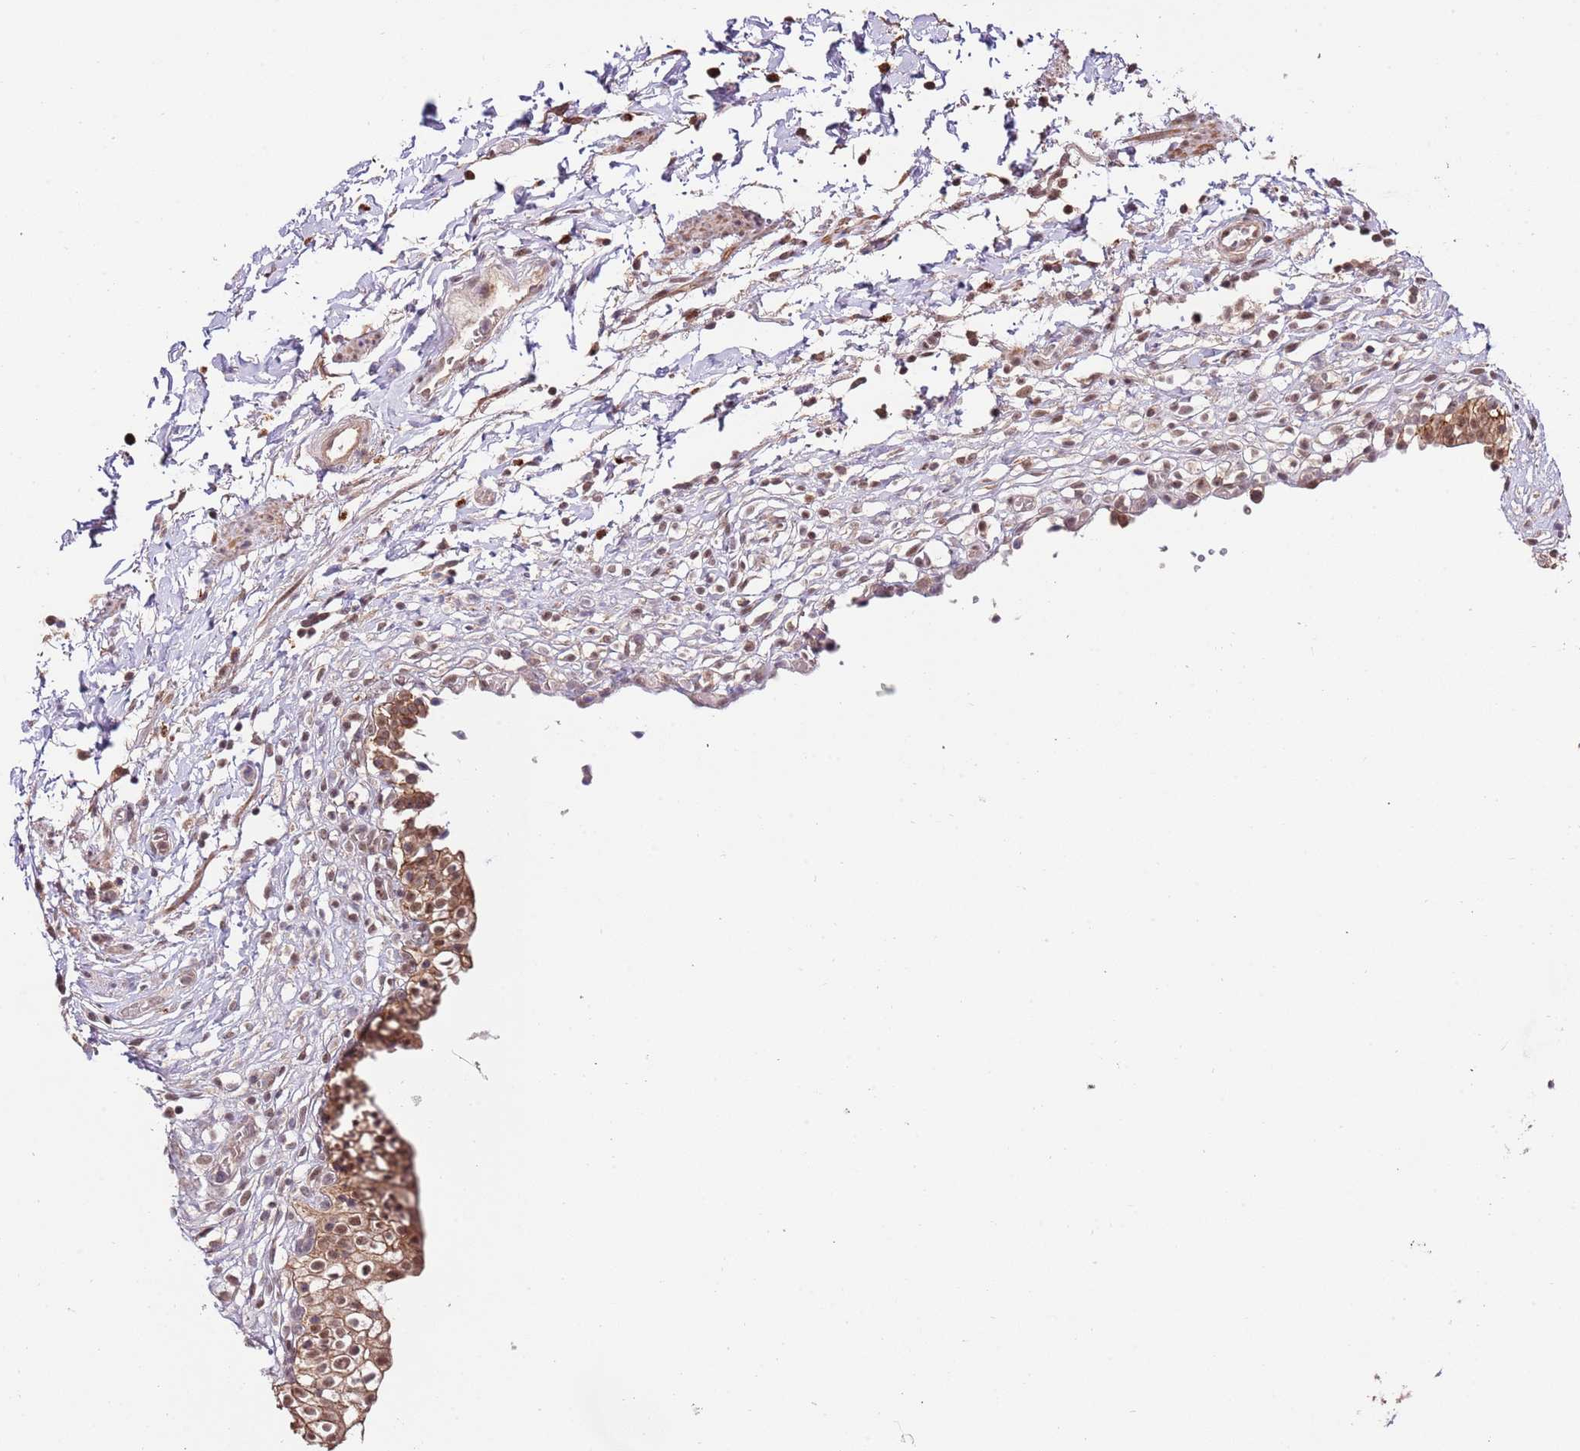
{"staining": {"intensity": "moderate", "quantity": ">75%", "location": "cytoplasmic/membranous,nuclear"}, "tissue": "urinary bladder", "cell_type": "Urothelial cells", "image_type": "normal", "snomed": [{"axis": "morphology", "description": "Normal tissue, NOS"}, {"axis": "topography", "description": "Urinary bladder"}, {"axis": "topography", "description": "Peripheral nerve tissue"}], "caption": "An image of human urinary bladder stained for a protein displays moderate cytoplasmic/membranous,nuclear brown staining in urothelial cells.", "gene": "RIF1", "patient": {"sex": "male", "age": 55}}